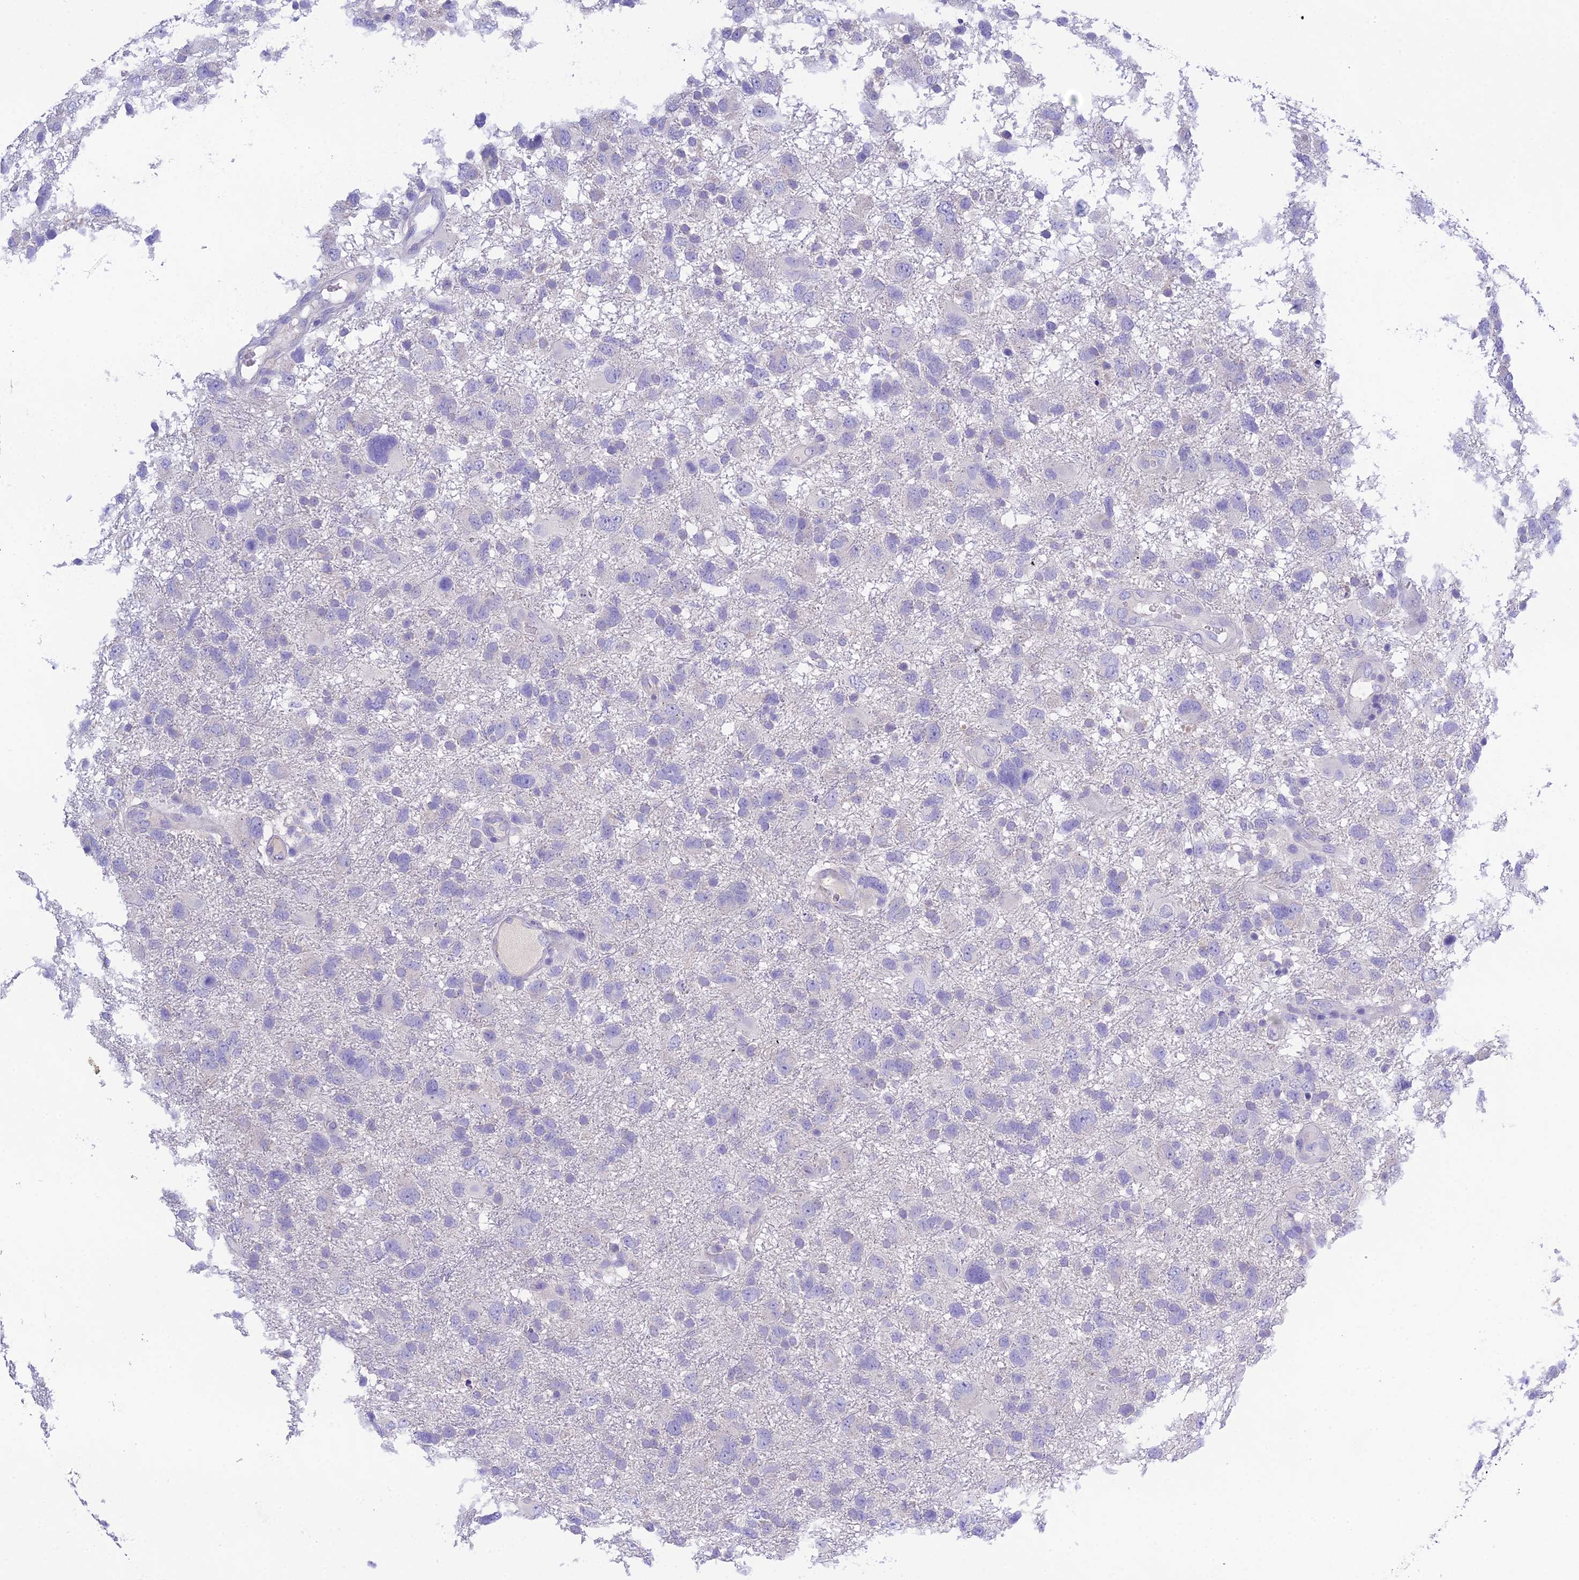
{"staining": {"intensity": "negative", "quantity": "none", "location": "none"}, "tissue": "glioma", "cell_type": "Tumor cells", "image_type": "cancer", "snomed": [{"axis": "morphology", "description": "Glioma, malignant, High grade"}, {"axis": "topography", "description": "Brain"}], "caption": "The histopathology image displays no significant expression in tumor cells of malignant glioma (high-grade). Nuclei are stained in blue.", "gene": "KIAA0408", "patient": {"sex": "male", "age": 61}}